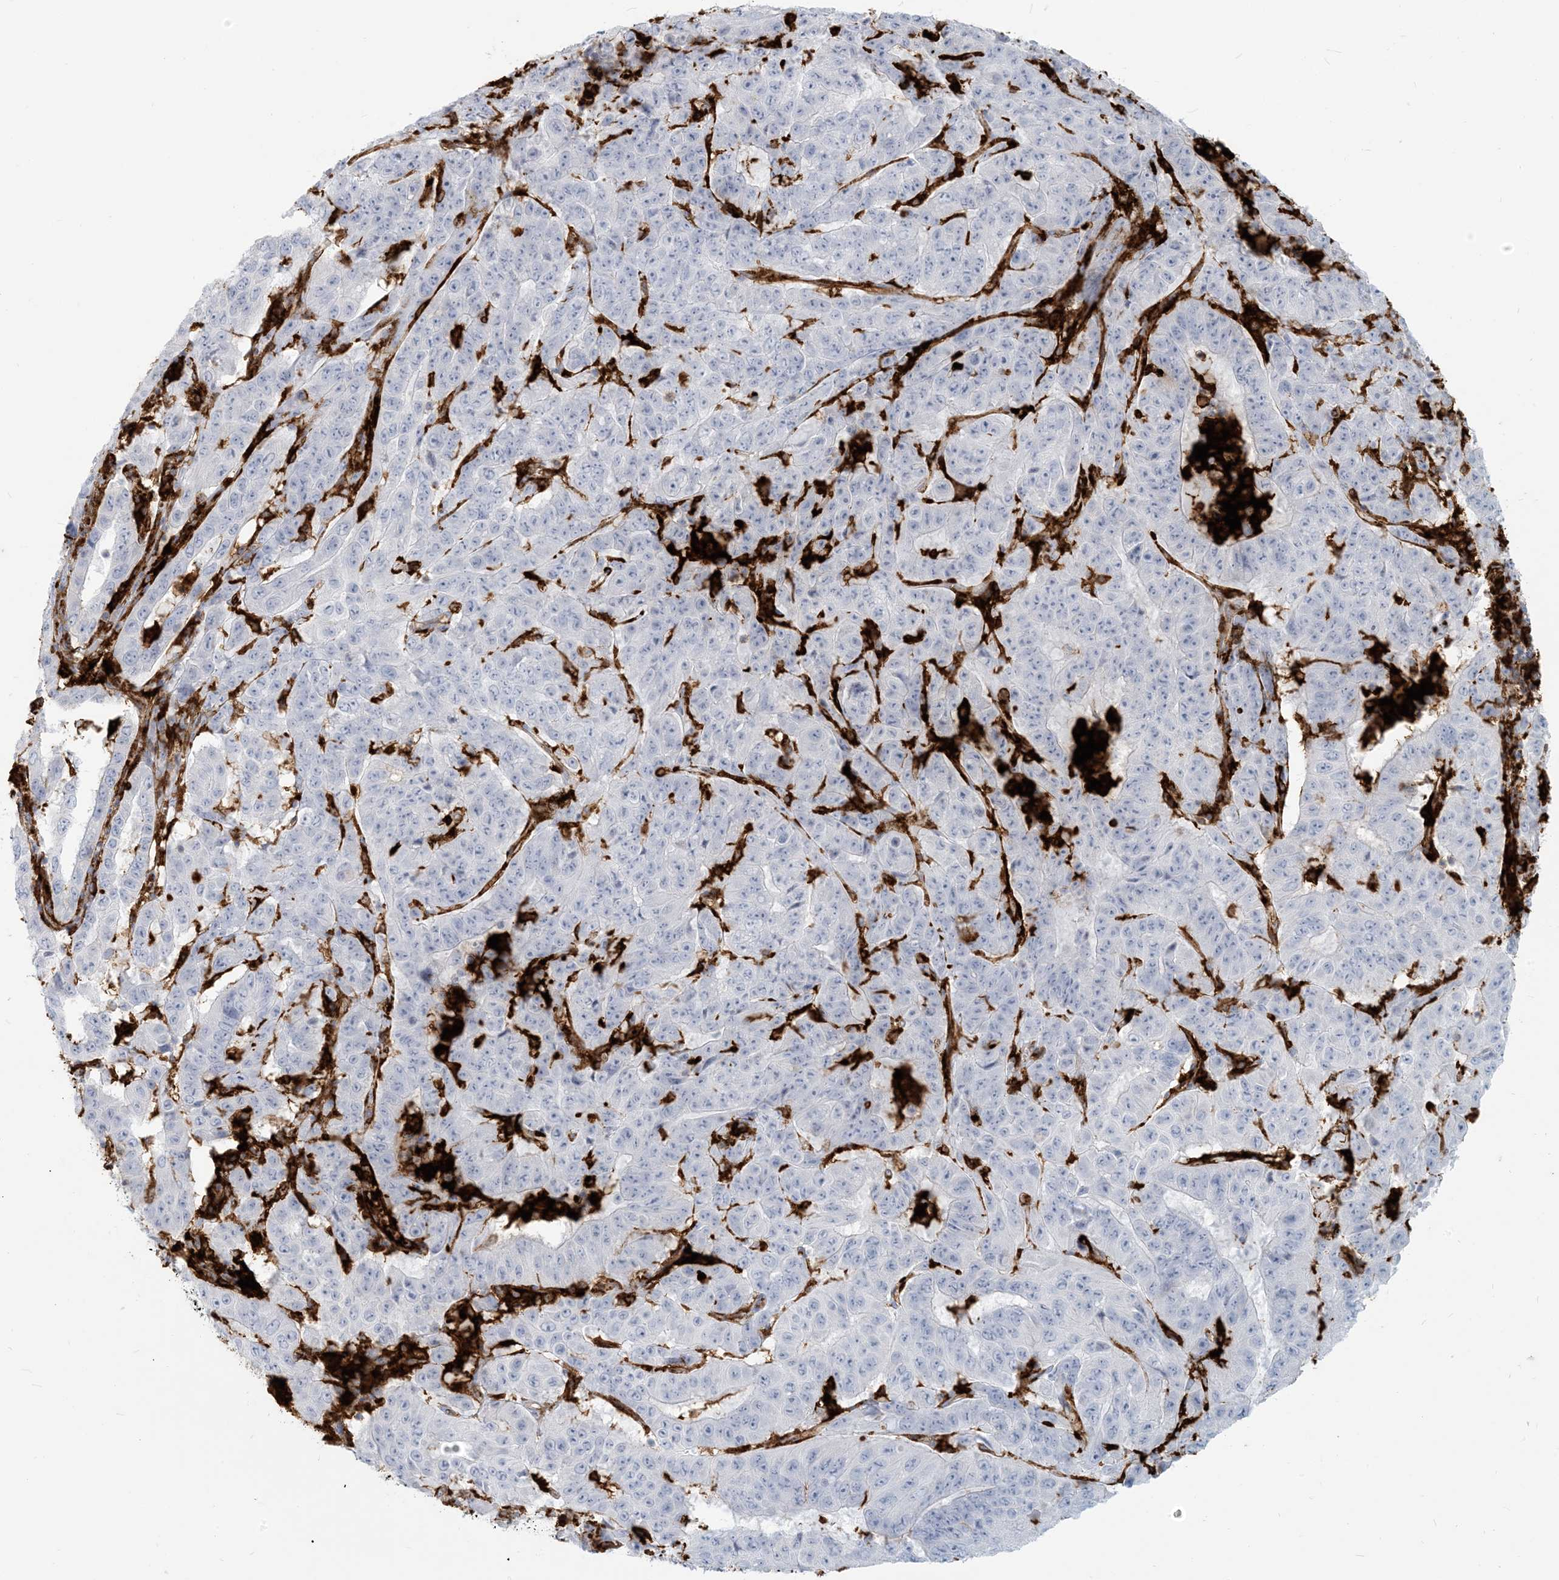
{"staining": {"intensity": "negative", "quantity": "none", "location": "none"}, "tissue": "pancreatic cancer", "cell_type": "Tumor cells", "image_type": "cancer", "snomed": [{"axis": "morphology", "description": "Adenocarcinoma, NOS"}, {"axis": "topography", "description": "Pancreas"}], "caption": "Tumor cells show no significant protein staining in adenocarcinoma (pancreatic).", "gene": "HLA-DRB1", "patient": {"sex": "male", "age": 63}}